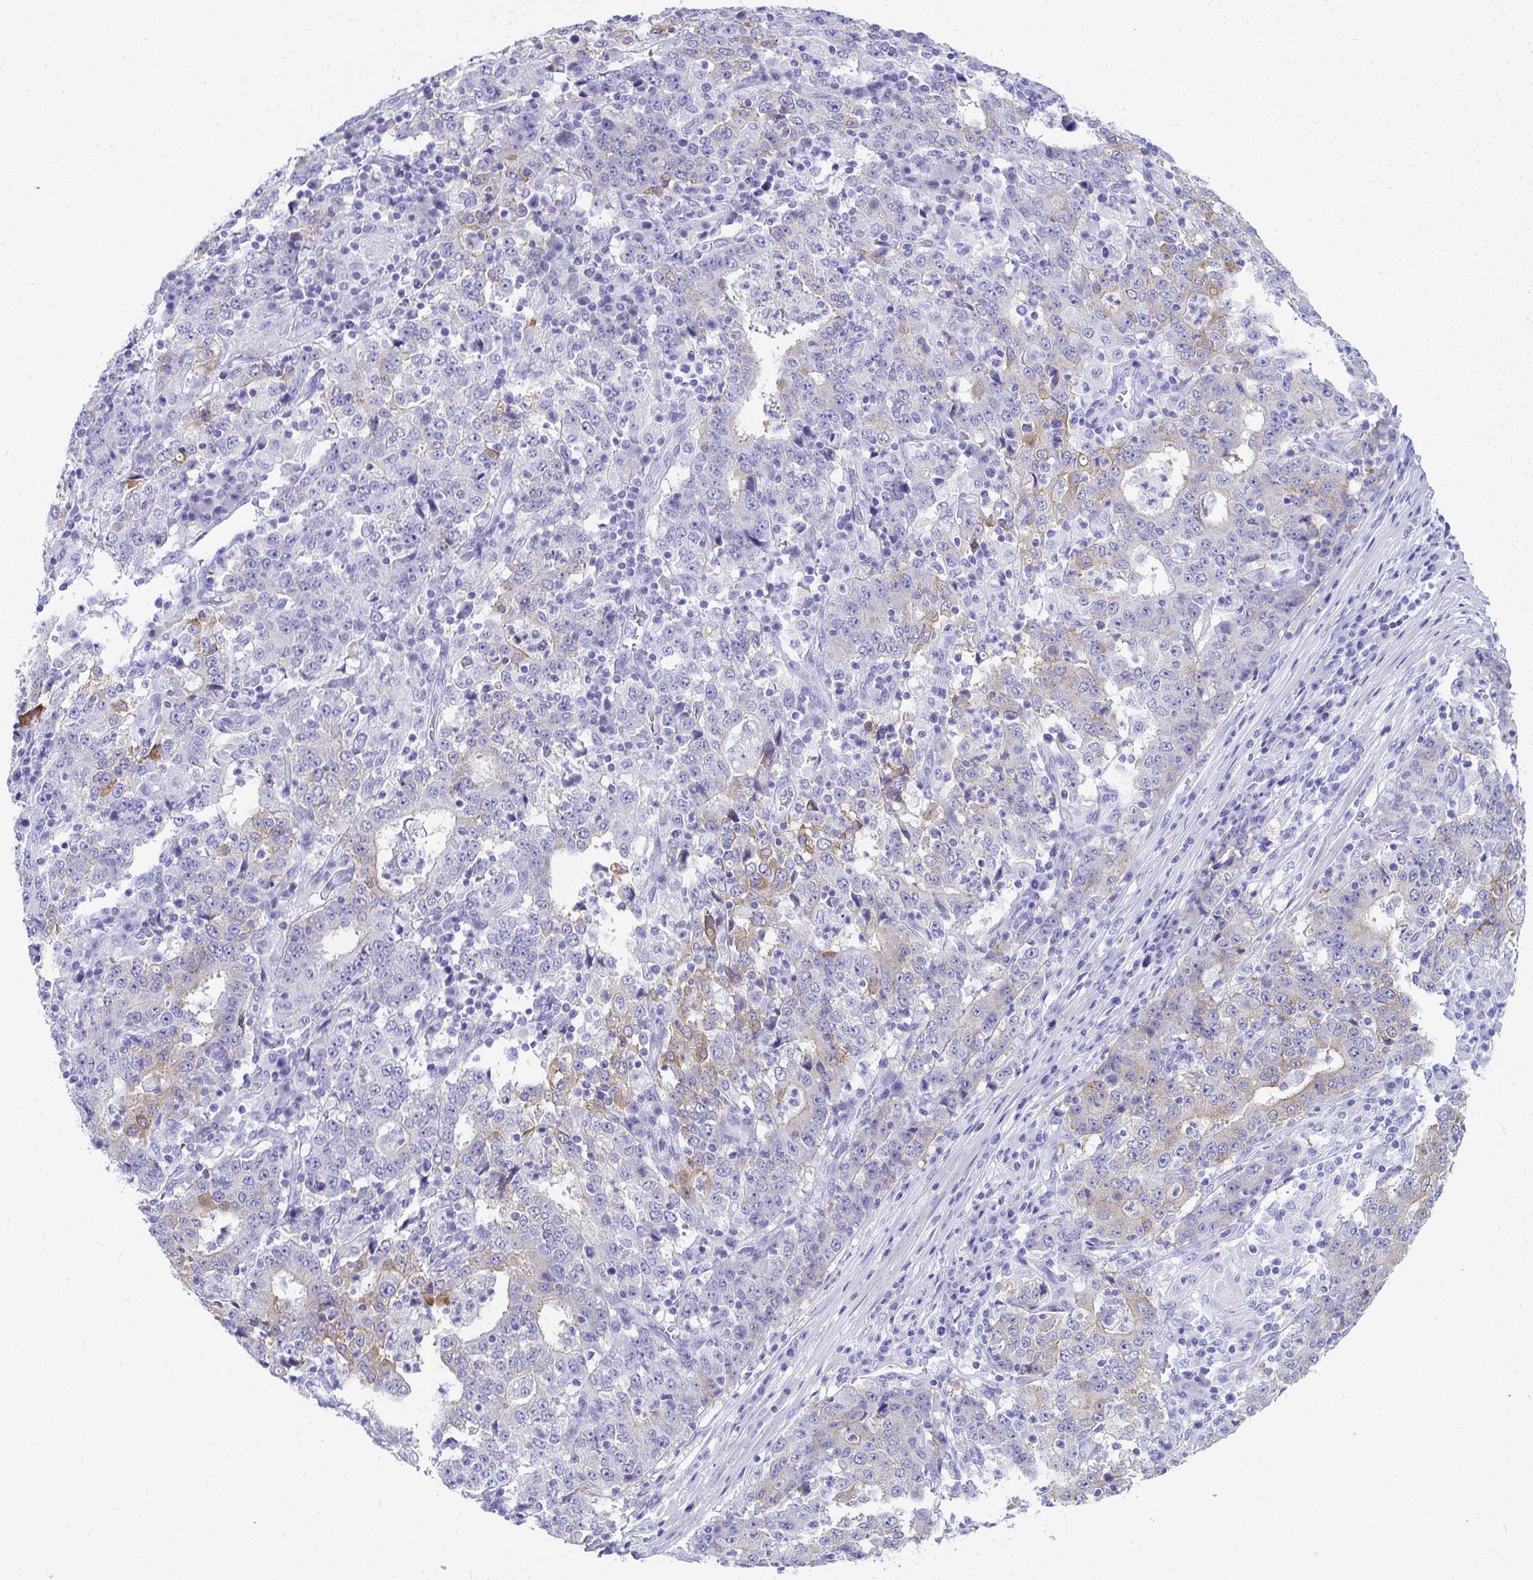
{"staining": {"intensity": "moderate", "quantity": "<25%", "location": "cytoplasmic/membranous"}, "tissue": "stomach cancer", "cell_type": "Tumor cells", "image_type": "cancer", "snomed": [{"axis": "morphology", "description": "Adenocarcinoma, NOS"}, {"axis": "topography", "description": "Stomach"}], "caption": "Immunohistochemistry photomicrograph of neoplastic tissue: stomach cancer (adenocarcinoma) stained using immunohistochemistry shows low levels of moderate protein expression localized specifically in the cytoplasmic/membranous of tumor cells, appearing as a cytoplasmic/membranous brown color.", "gene": "SEC14L3", "patient": {"sex": "male", "age": 59}}